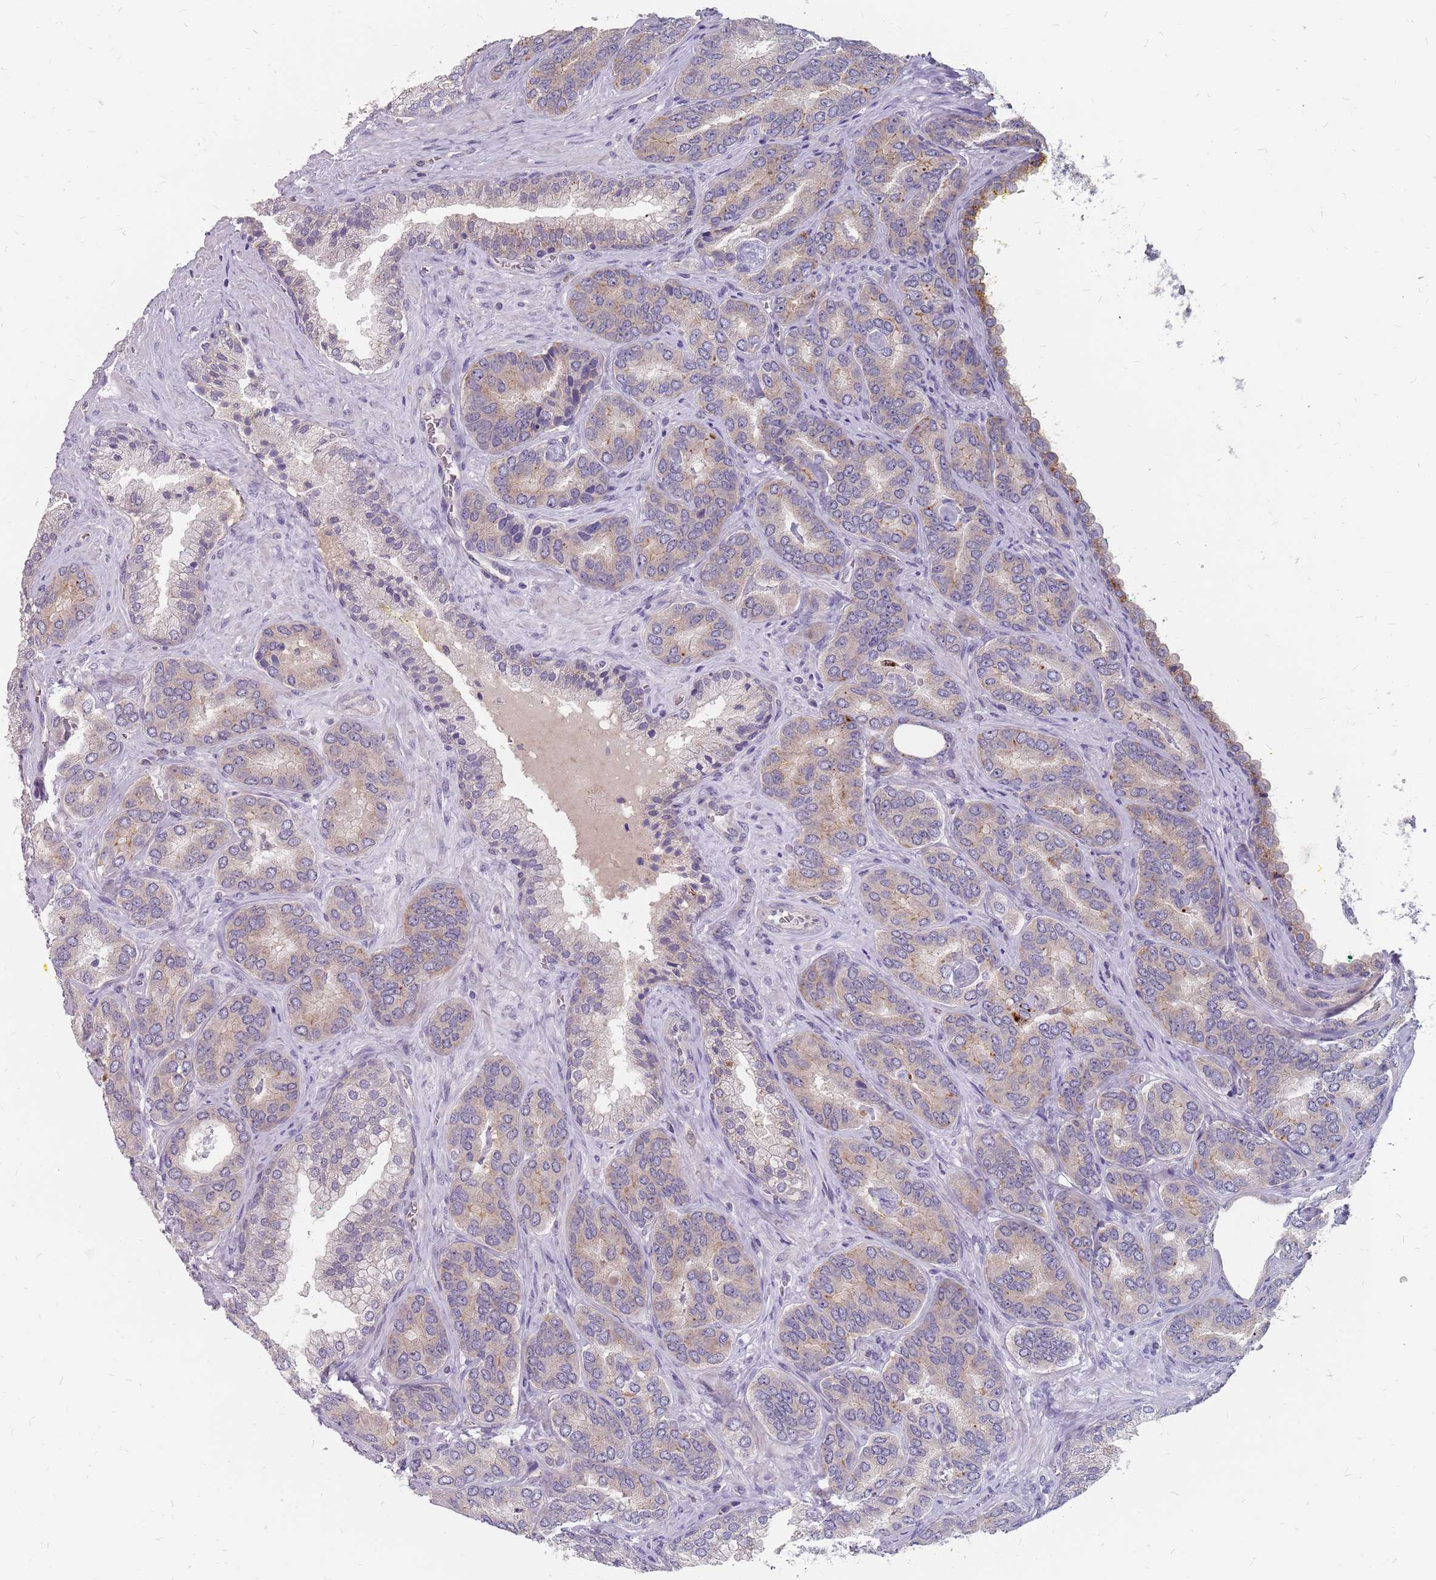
{"staining": {"intensity": "weak", "quantity": "25%-75%", "location": "cytoplasmic/membranous"}, "tissue": "prostate cancer", "cell_type": "Tumor cells", "image_type": "cancer", "snomed": [{"axis": "morphology", "description": "Adenocarcinoma, High grade"}, {"axis": "topography", "description": "Prostate"}], "caption": "Weak cytoplasmic/membranous positivity for a protein is present in approximately 25%-75% of tumor cells of high-grade adenocarcinoma (prostate) using immunohistochemistry.", "gene": "CMTR2", "patient": {"sex": "male", "age": 72}}